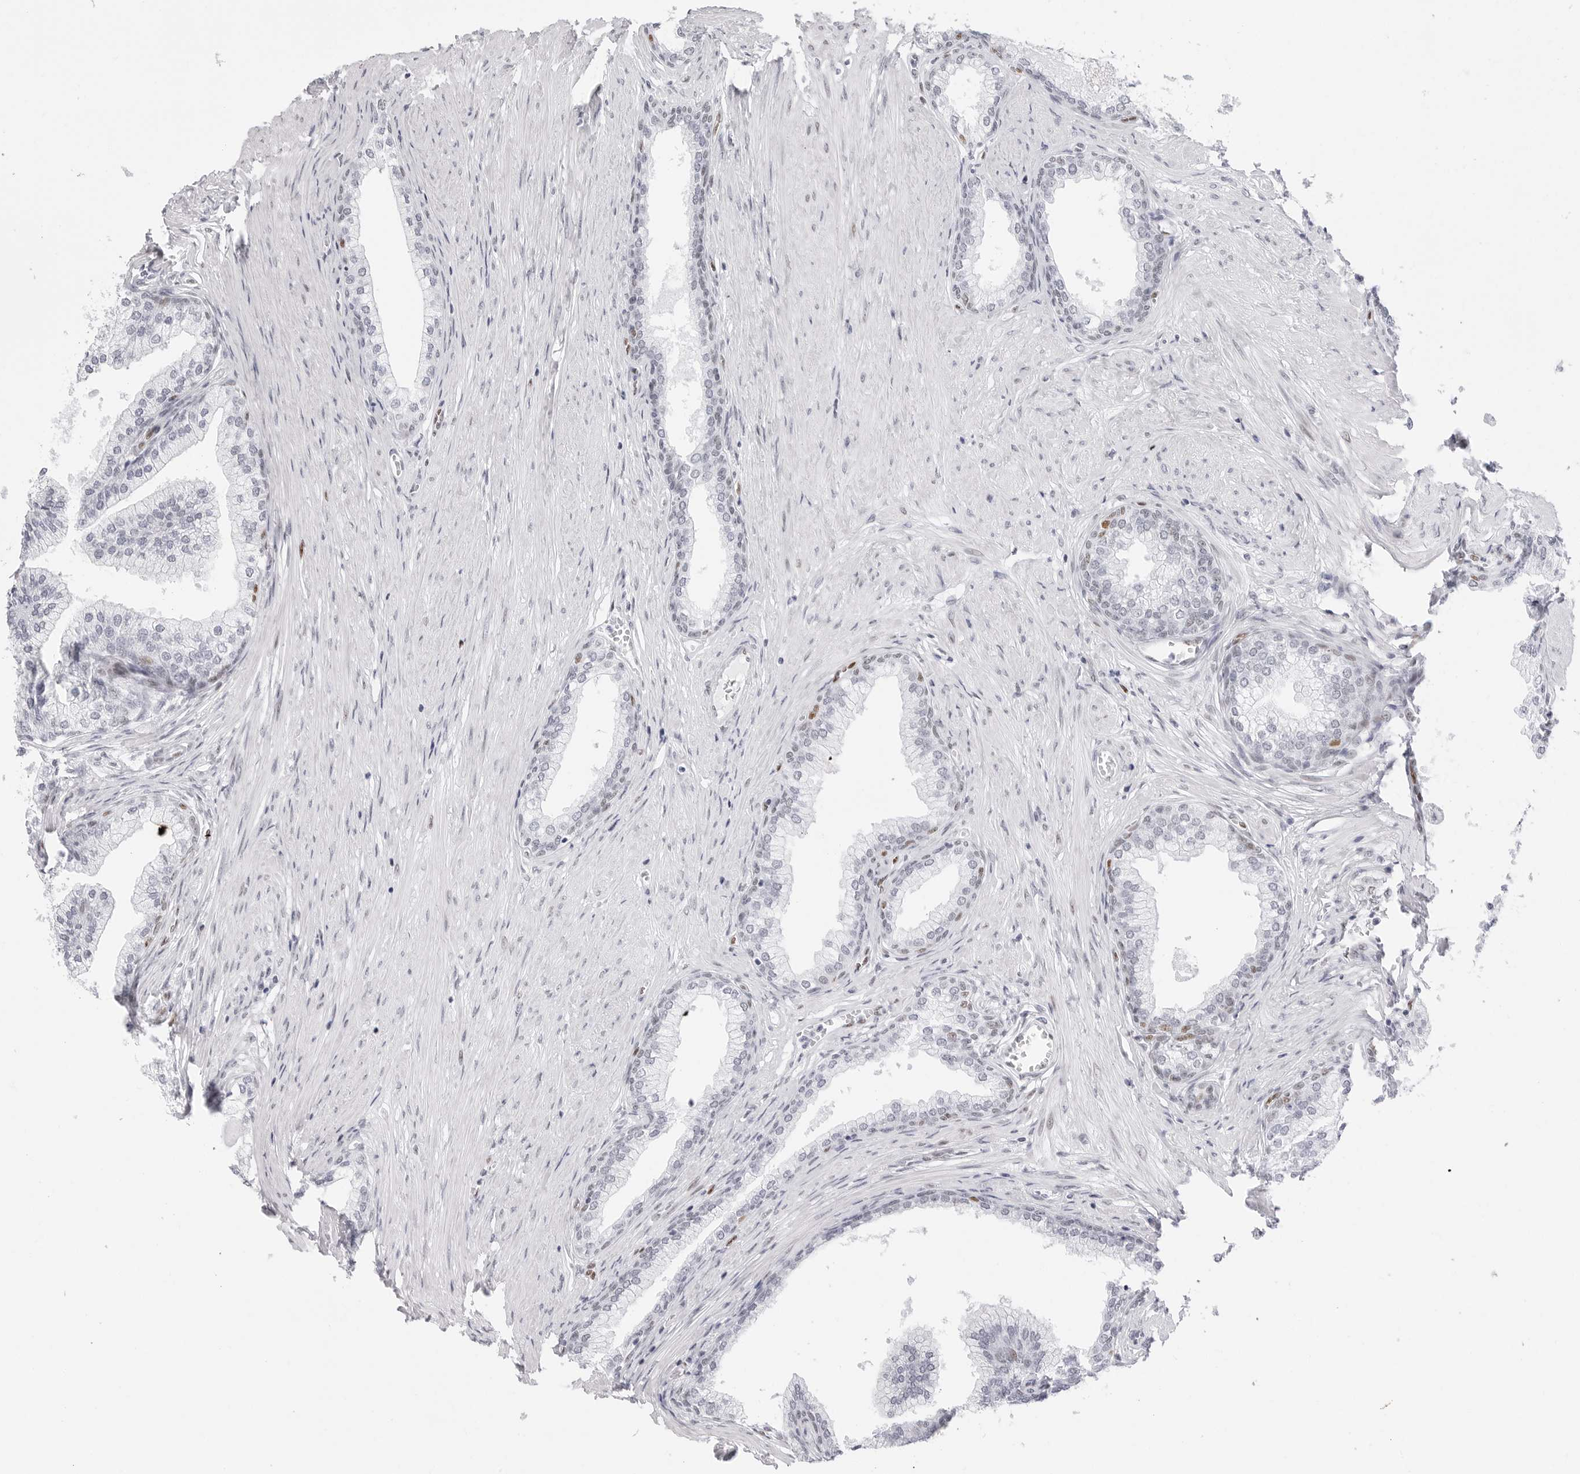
{"staining": {"intensity": "weak", "quantity": "<25%", "location": "nuclear"}, "tissue": "prostate", "cell_type": "Glandular cells", "image_type": "normal", "snomed": [{"axis": "morphology", "description": "Normal tissue, NOS"}, {"axis": "morphology", "description": "Urothelial carcinoma, Low grade"}, {"axis": "topography", "description": "Urinary bladder"}, {"axis": "topography", "description": "Prostate"}], "caption": "A micrograph of human prostate is negative for staining in glandular cells. (Brightfield microscopy of DAB immunohistochemistry at high magnification).", "gene": "NASP", "patient": {"sex": "male", "age": 60}}